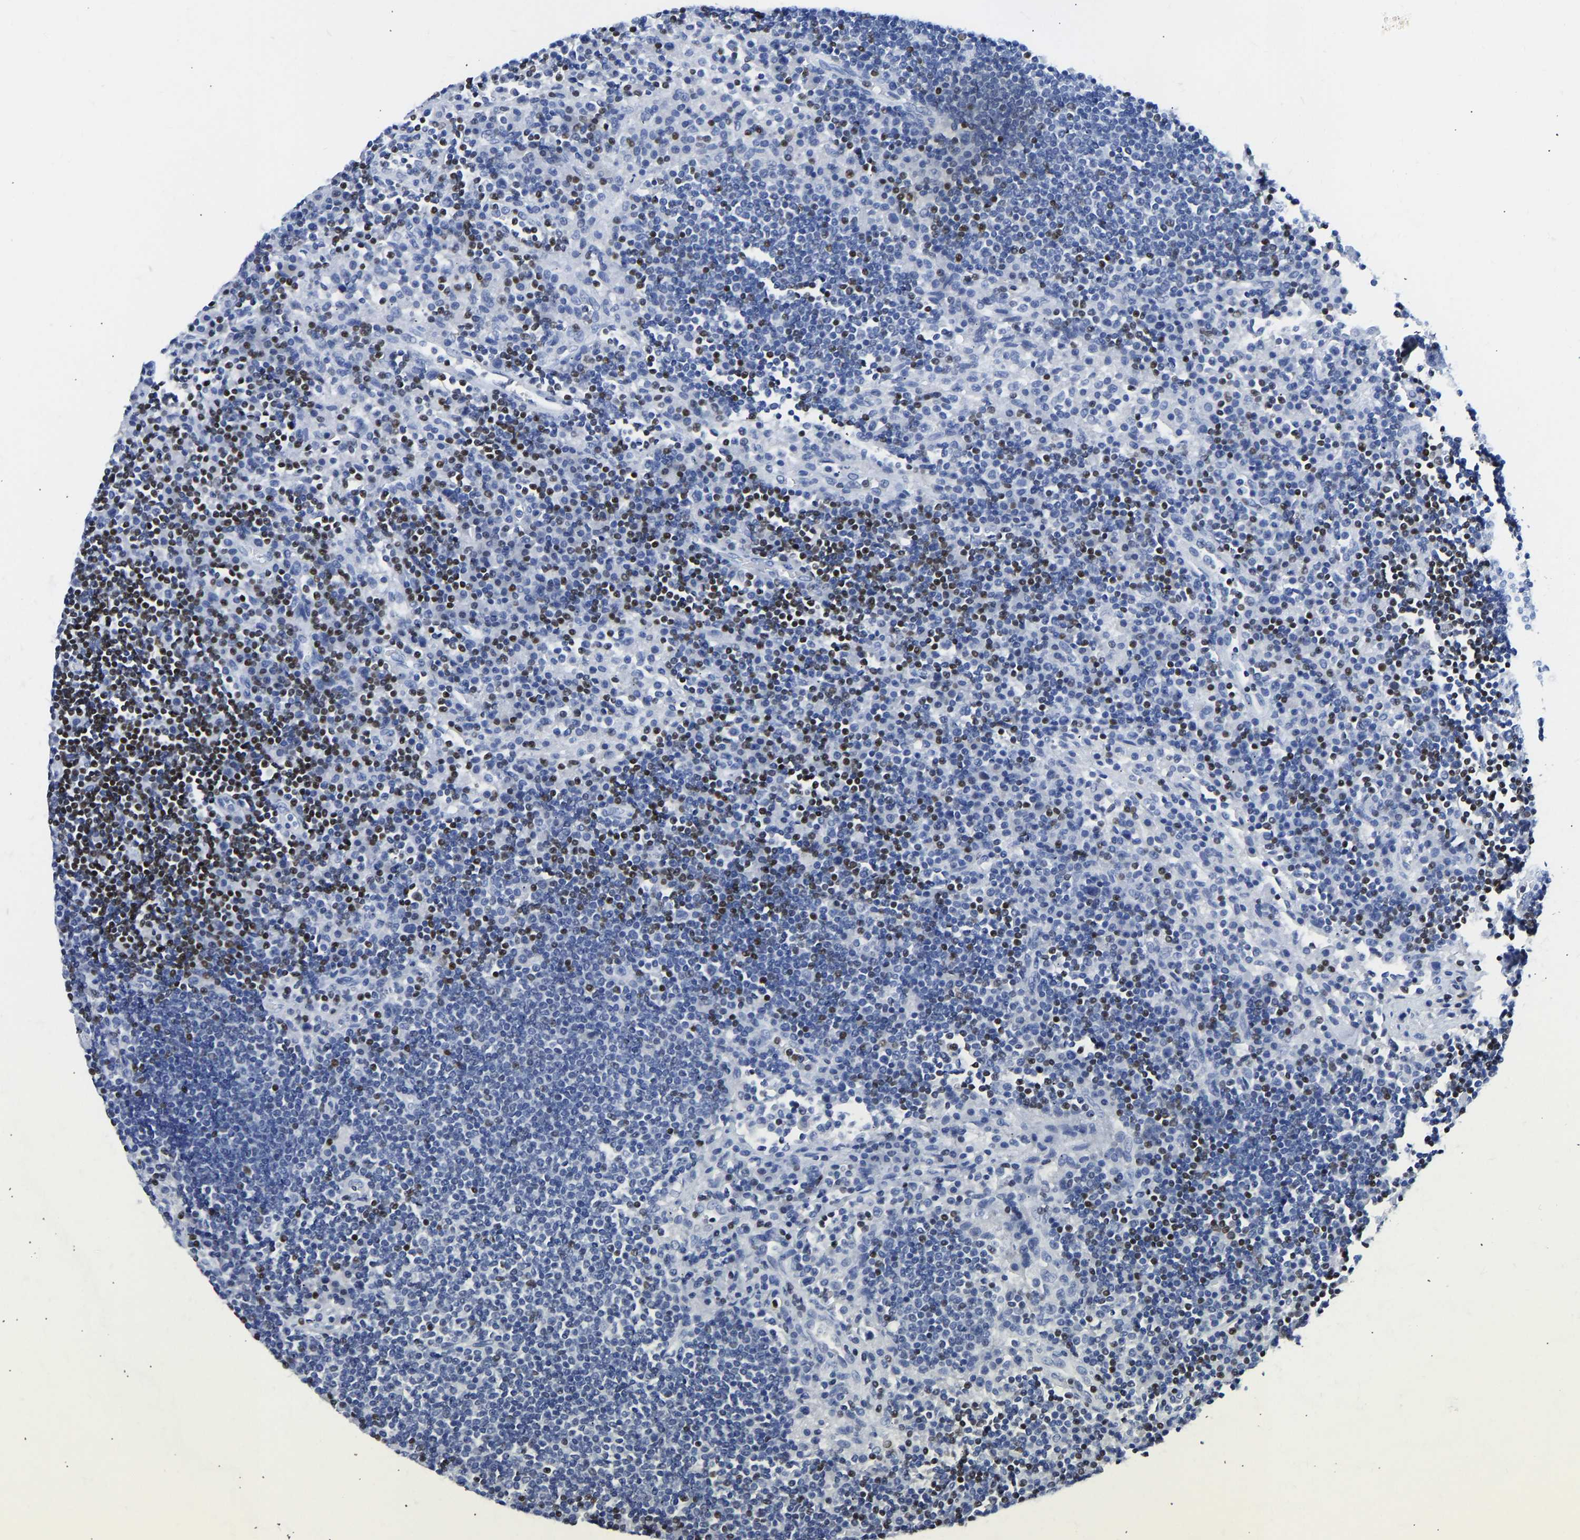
{"staining": {"intensity": "strong", "quantity": "<25%", "location": "nuclear"}, "tissue": "lymph node", "cell_type": "Germinal center cells", "image_type": "normal", "snomed": [{"axis": "morphology", "description": "Normal tissue, NOS"}, {"axis": "topography", "description": "Lymph node"}], "caption": "Immunohistochemistry (IHC) (DAB (3,3'-diaminobenzidine)) staining of normal lymph node exhibits strong nuclear protein staining in approximately <25% of germinal center cells.", "gene": "TCF7", "patient": {"sex": "female", "age": 53}}